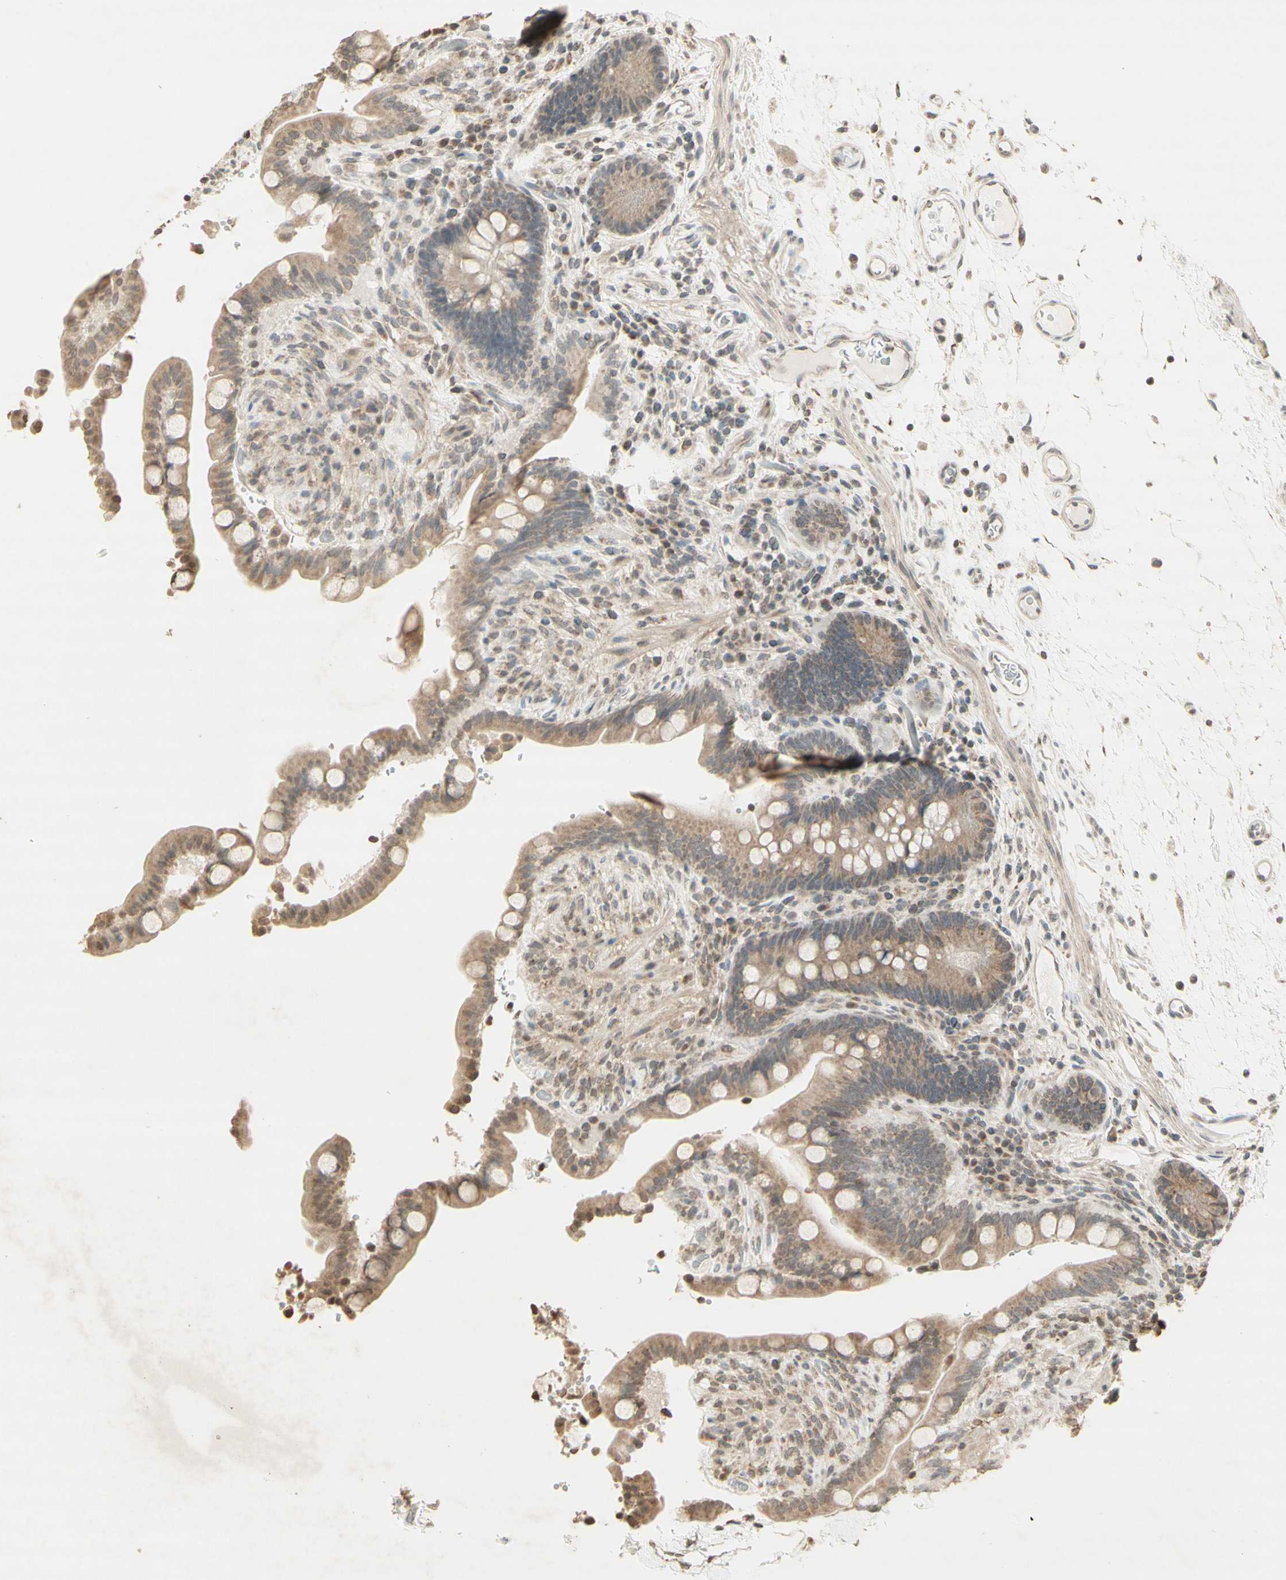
{"staining": {"intensity": "weak", "quantity": ">75%", "location": "cytoplasmic/membranous"}, "tissue": "colon", "cell_type": "Endothelial cells", "image_type": "normal", "snomed": [{"axis": "morphology", "description": "Normal tissue, NOS"}, {"axis": "topography", "description": "Colon"}], "caption": "Immunohistochemistry (IHC) image of unremarkable colon: colon stained using immunohistochemistry (IHC) displays low levels of weak protein expression localized specifically in the cytoplasmic/membranous of endothelial cells, appearing as a cytoplasmic/membranous brown color.", "gene": "CCNI", "patient": {"sex": "male", "age": 73}}